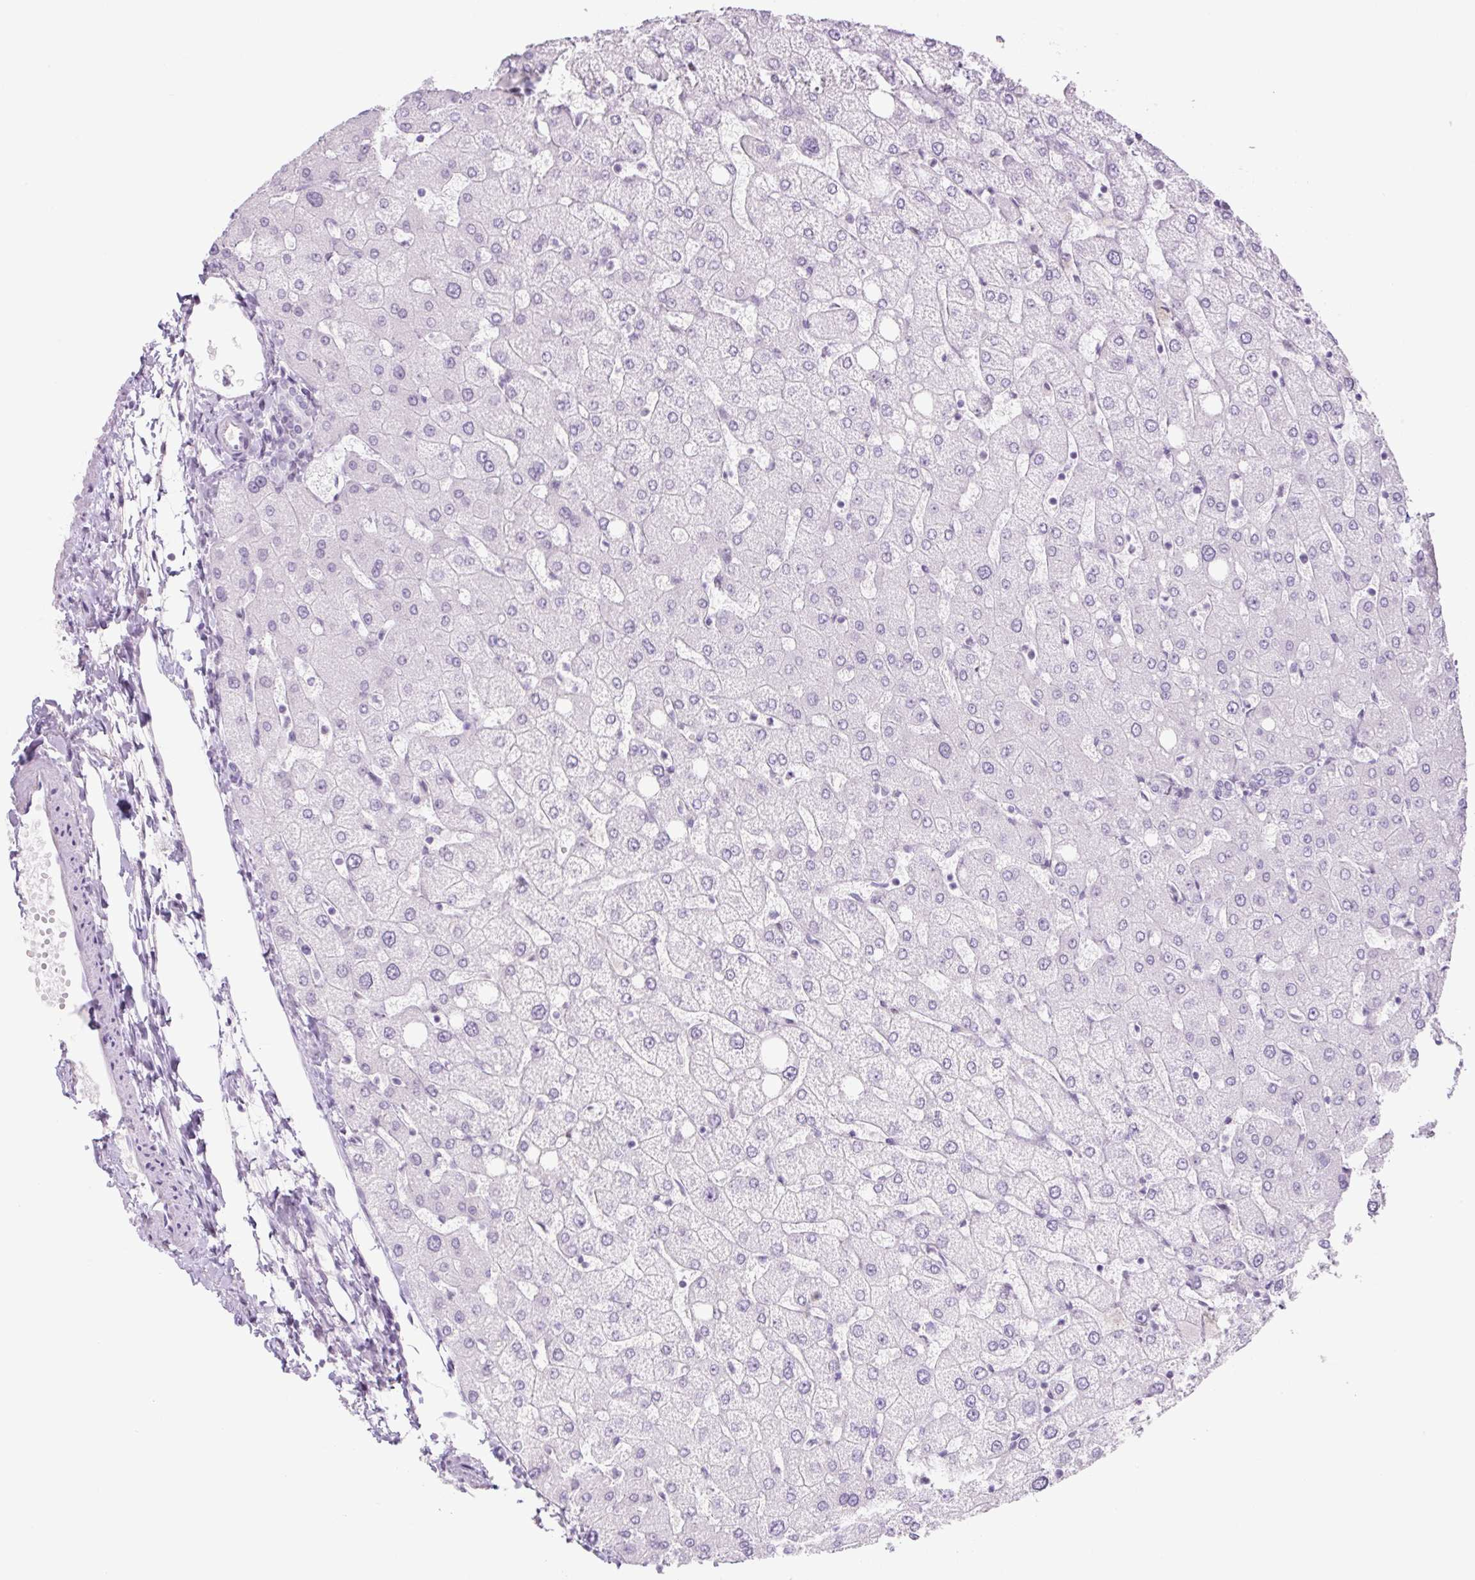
{"staining": {"intensity": "negative", "quantity": "none", "location": "none"}, "tissue": "liver", "cell_type": "Cholangiocytes", "image_type": "normal", "snomed": [{"axis": "morphology", "description": "Normal tissue, NOS"}, {"axis": "topography", "description": "Liver"}], "caption": "The histopathology image exhibits no staining of cholangiocytes in normal liver. The staining was performed using DAB (3,3'-diaminobenzidine) to visualize the protein expression in brown, while the nuclei were stained in blue with hematoxylin (Magnification: 20x).", "gene": "TLE3", "patient": {"sex": "female", "age": 54}}